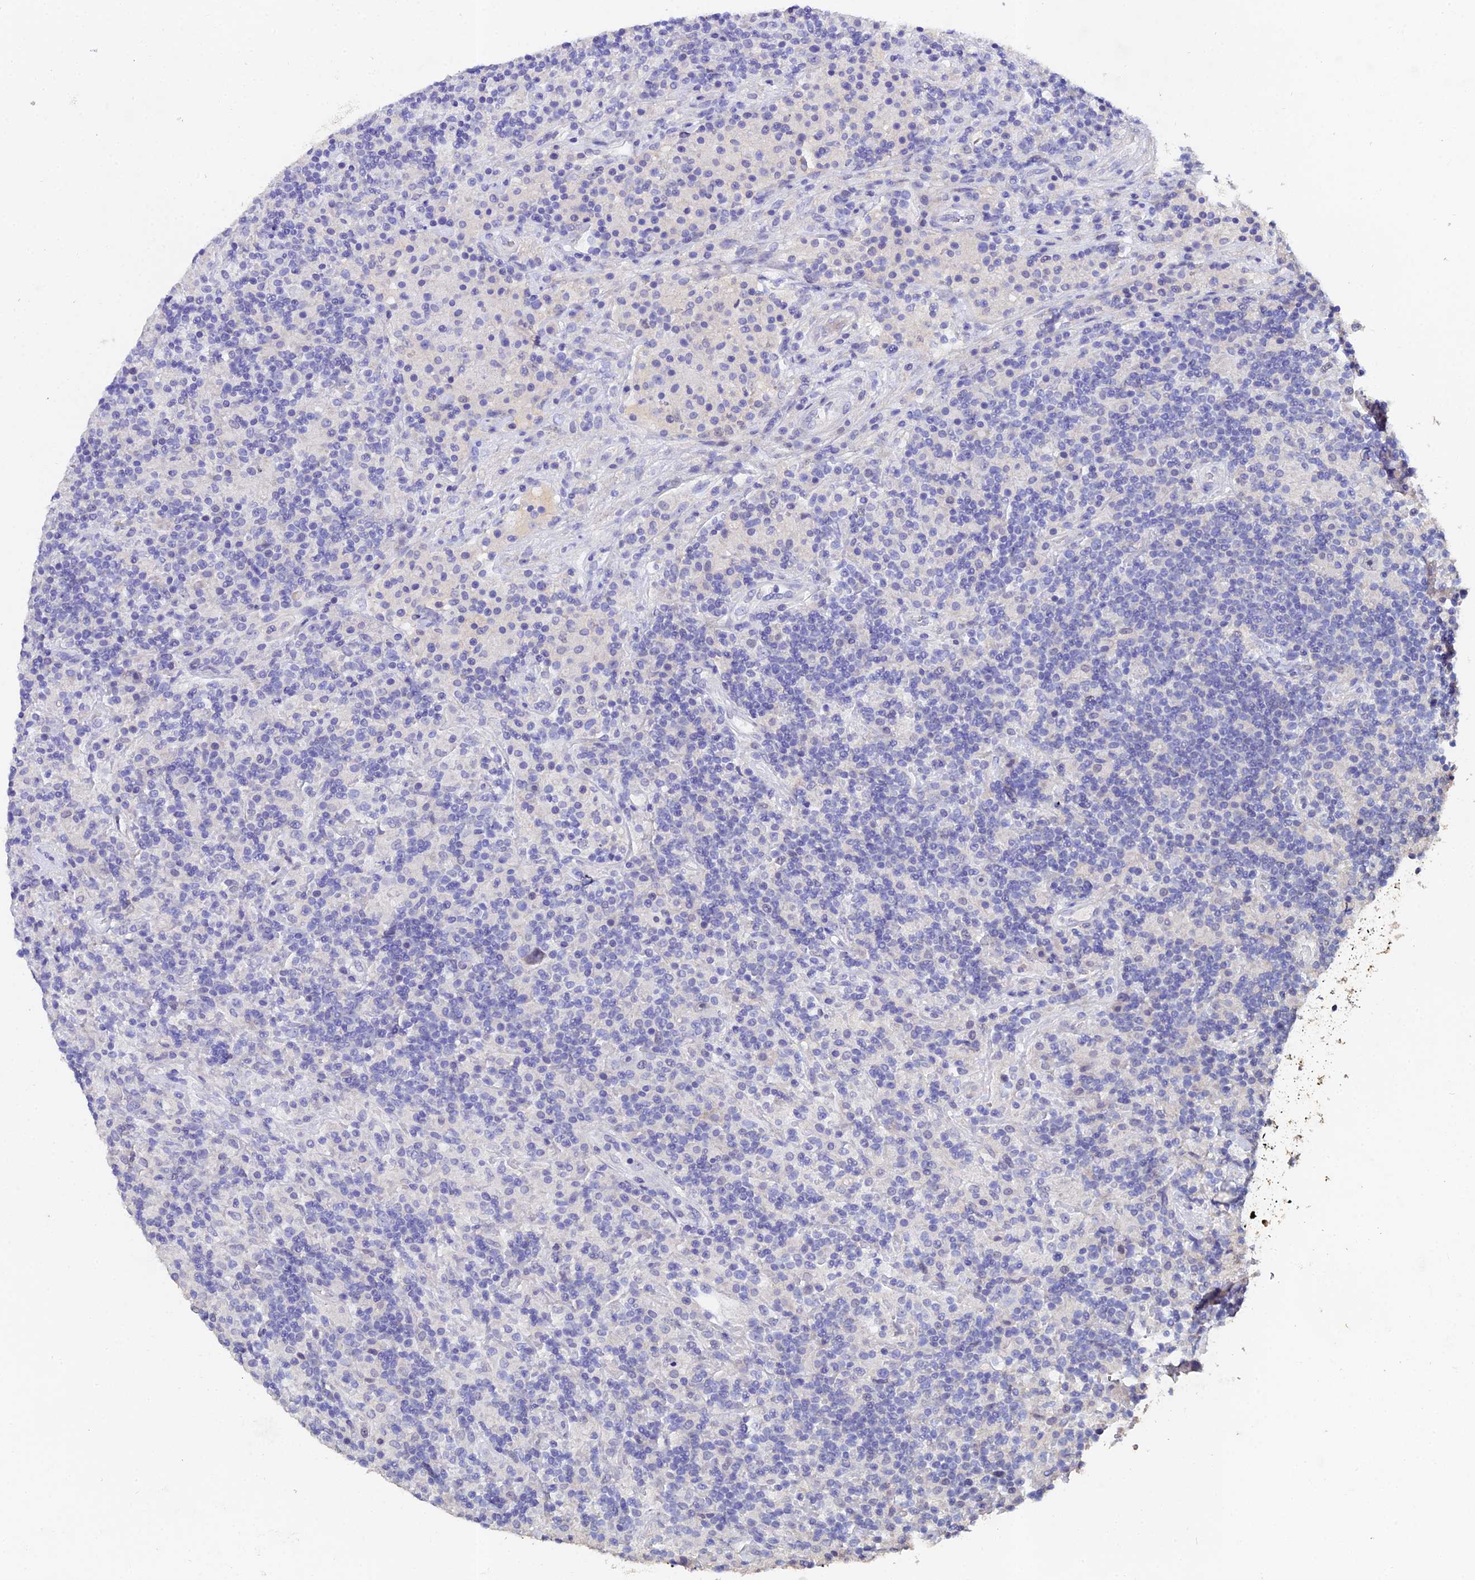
{"staining": {"intensity": "negative", "quantity": "none", "location": "none"}, "tissue": "lymphoma", "cell_type": "Tumor cells", "image_type": "cancer", "snomed": [{"axis": "morphology", "description": "Hodgkin's disease, NOS"}, {"axis": "topography", "description": "Lymph node"}], "caption": "Human lymphoma stained for a protein using immunohistochemistry shows no staining in tumor cells.", "gene": "ESRRG", "patient": {"sex": "male", "age": 70}}